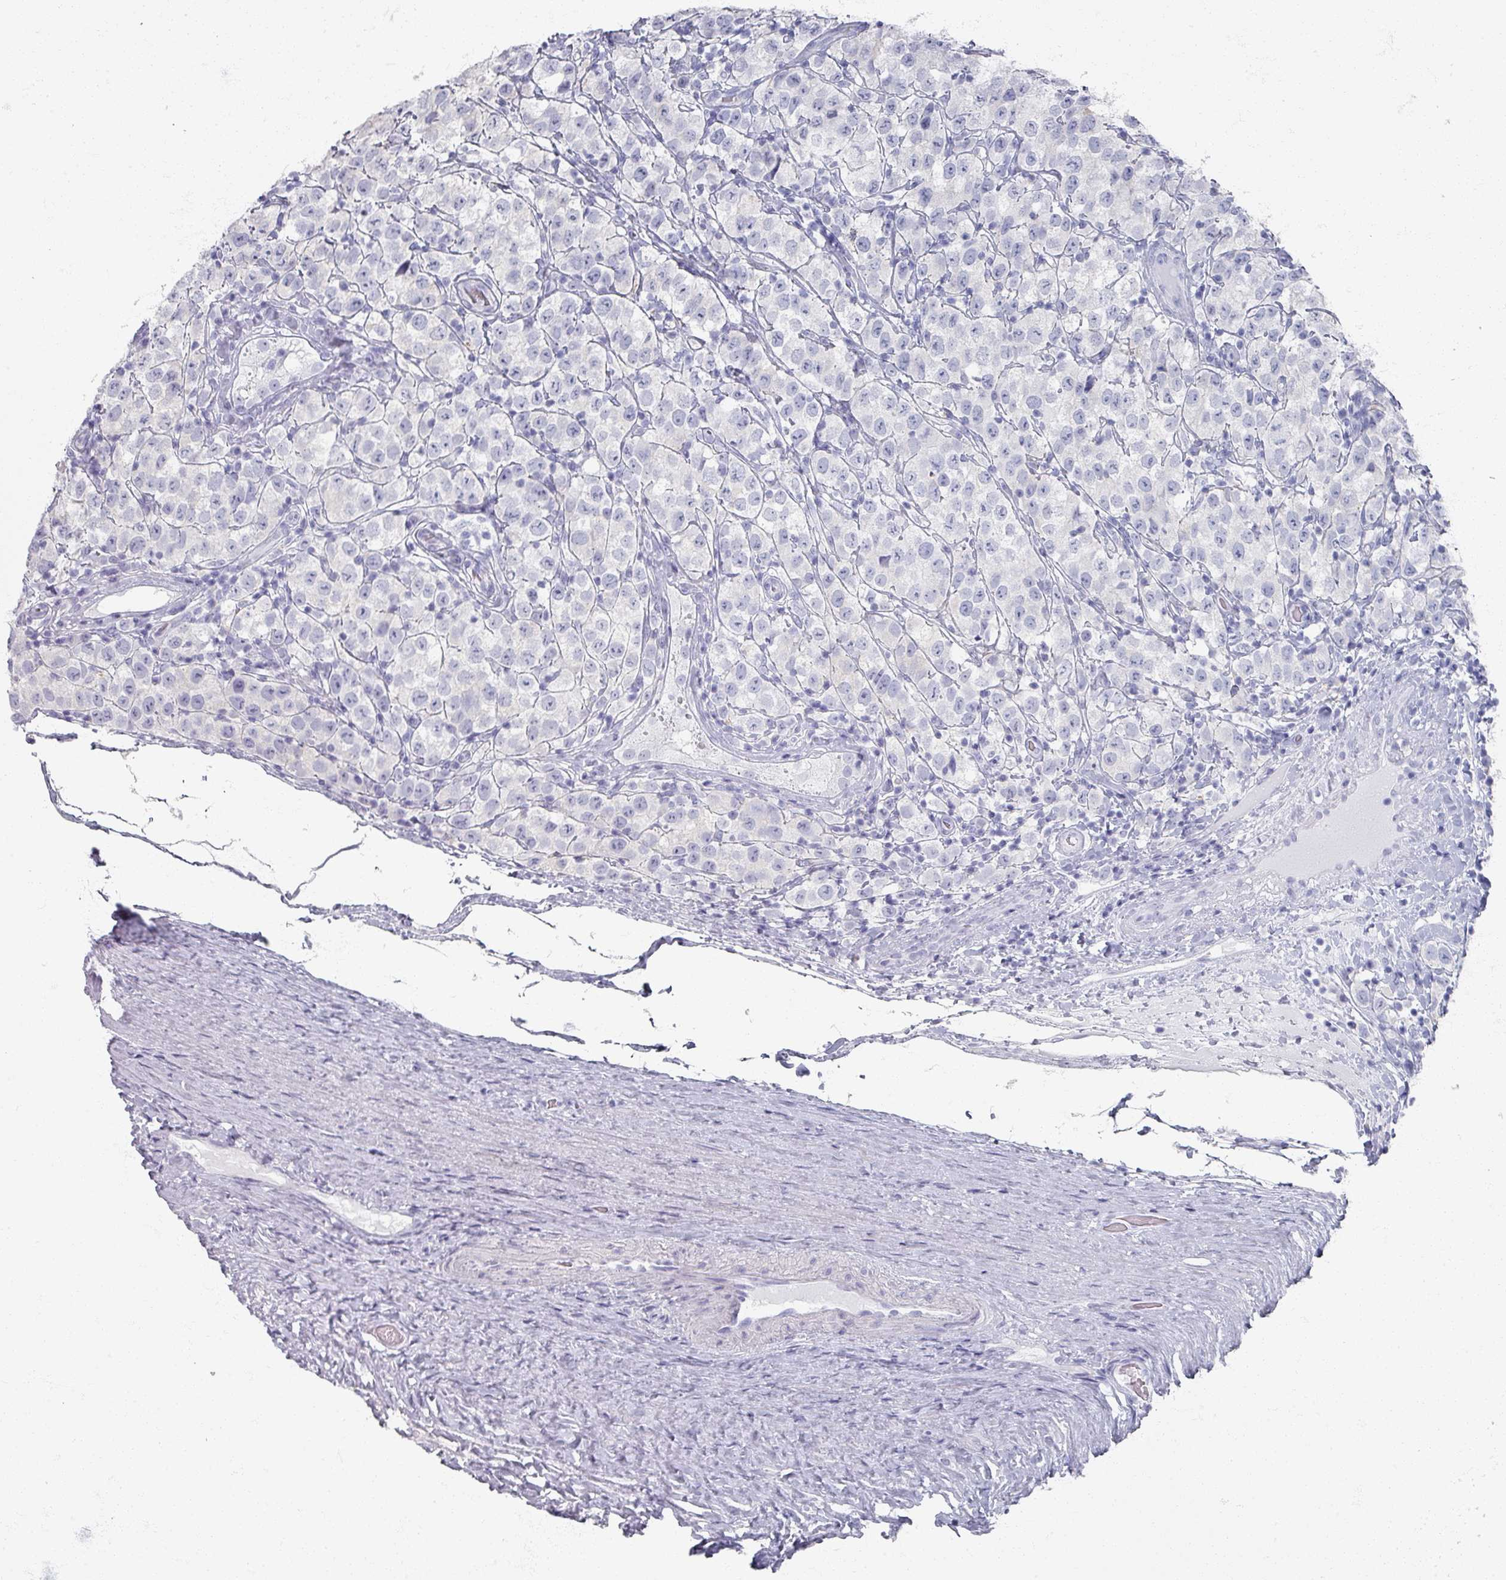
{"staining": {"intensity": "negative", "quantity": "none", "location": "none"}, "tissue": "testis cancer", "cell_type": "Tumor cells", "image_type": "cancer", "snomed": [{"axis": "morphology", "description": "Seminoma, NOS"}, {"axis": "morphology", "description": "Carcinoma, Embryonal, NOS"}, {"axis": "topography", "description": "Testis"}], "caption": "DAB immunohistochemical staining of human testis cancer displays no significant positivity in tumor cells.", "gene": "OMG", "patient": {"sex": "male", "age": 41}}